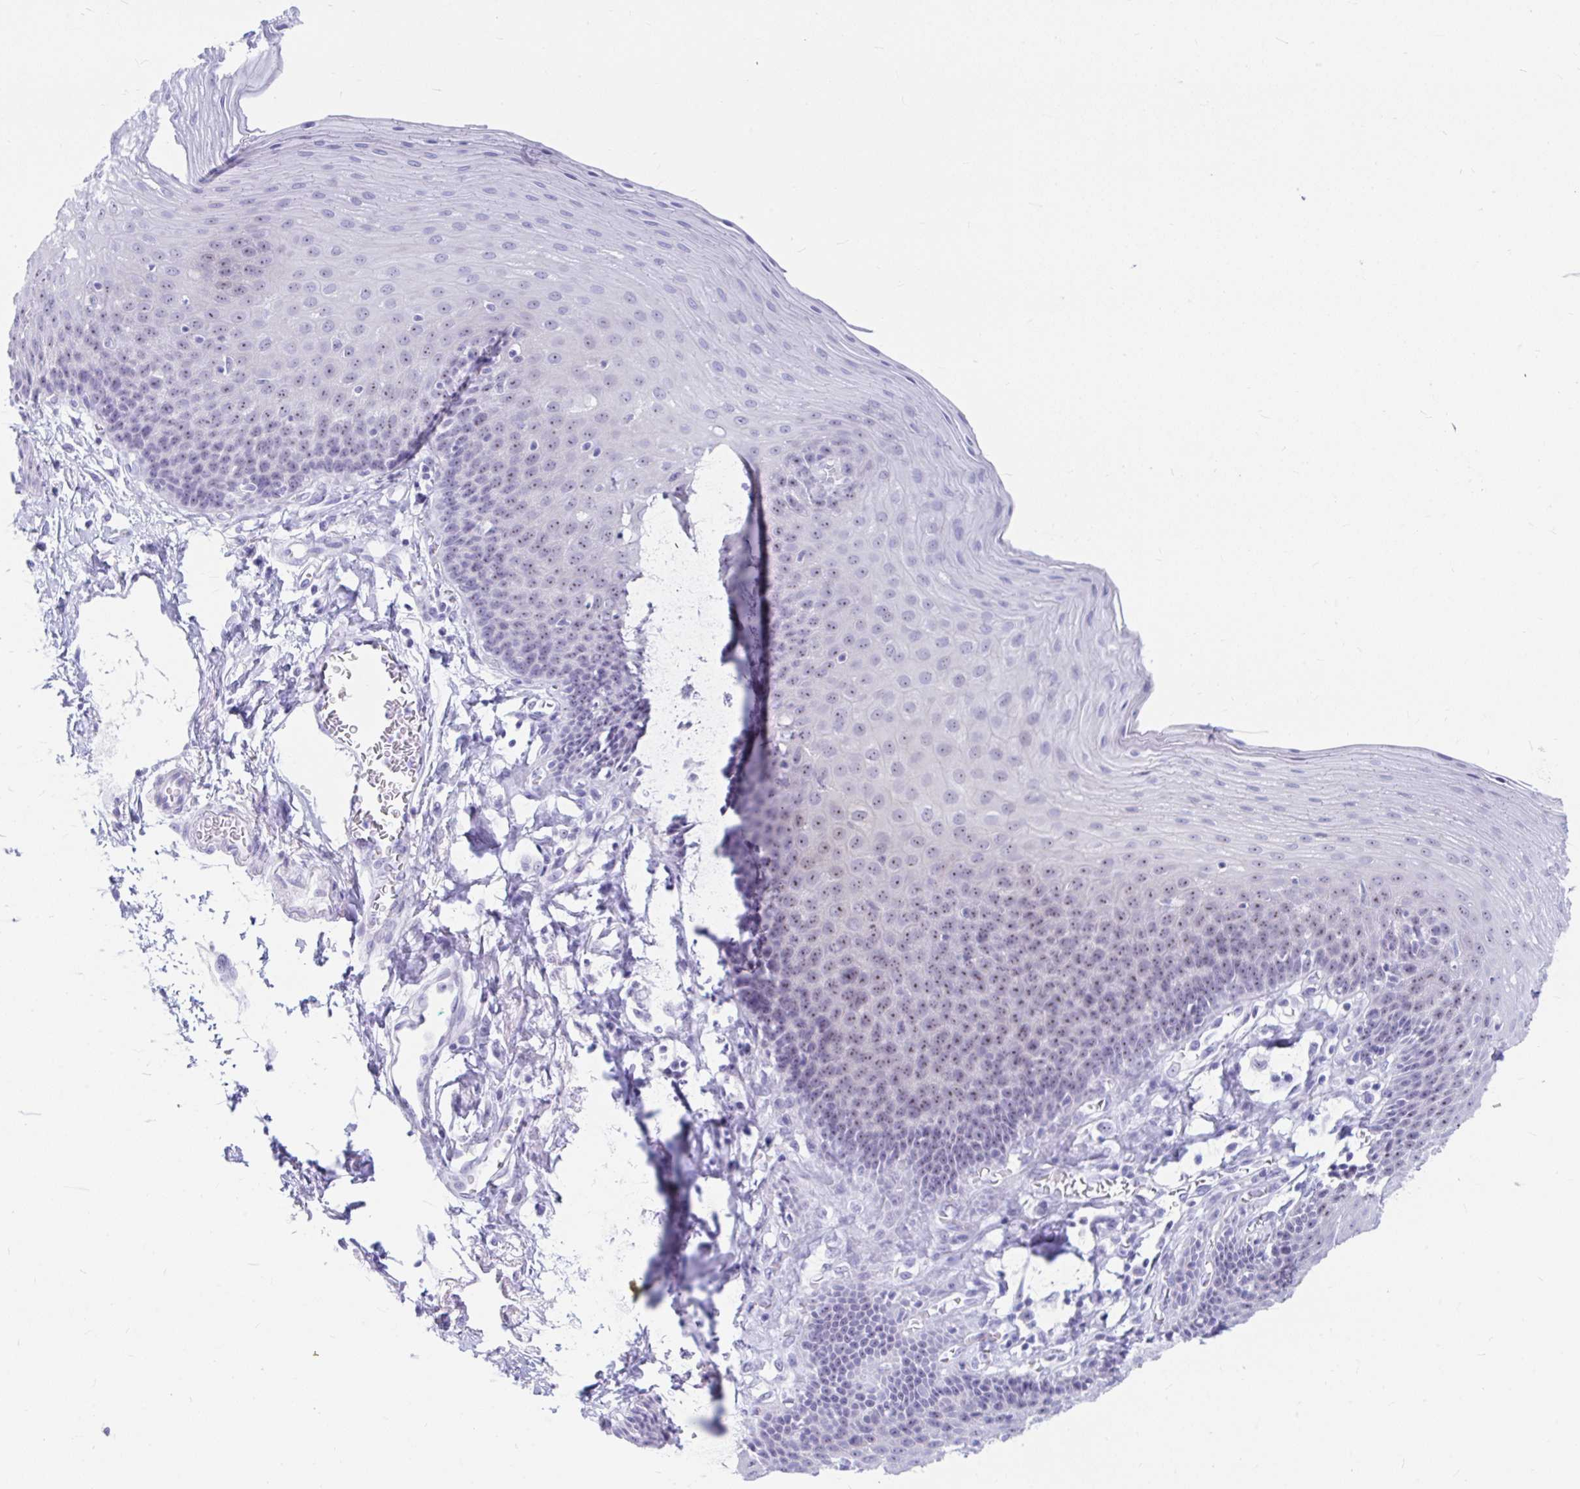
{"staining": {"intensity": "moderate", "quantity": "<25%", "location": "nuclear"}, "tissue": "esophagus", "cell_type": "Squamous epithelial cells", "image_type": "normal", "snomed": [{"axis": "morphology", "description": "Normal tissue, NOS"}, {"axis": "topography", "description": "Esophagus"}], "caption": "Squamous epithelial cells display low levels of moderate nuclear positivity in about <25% of cells in normal esophagus.", "gene": "FTSJ3", "patient": {"sex": "female", "age": 81}}